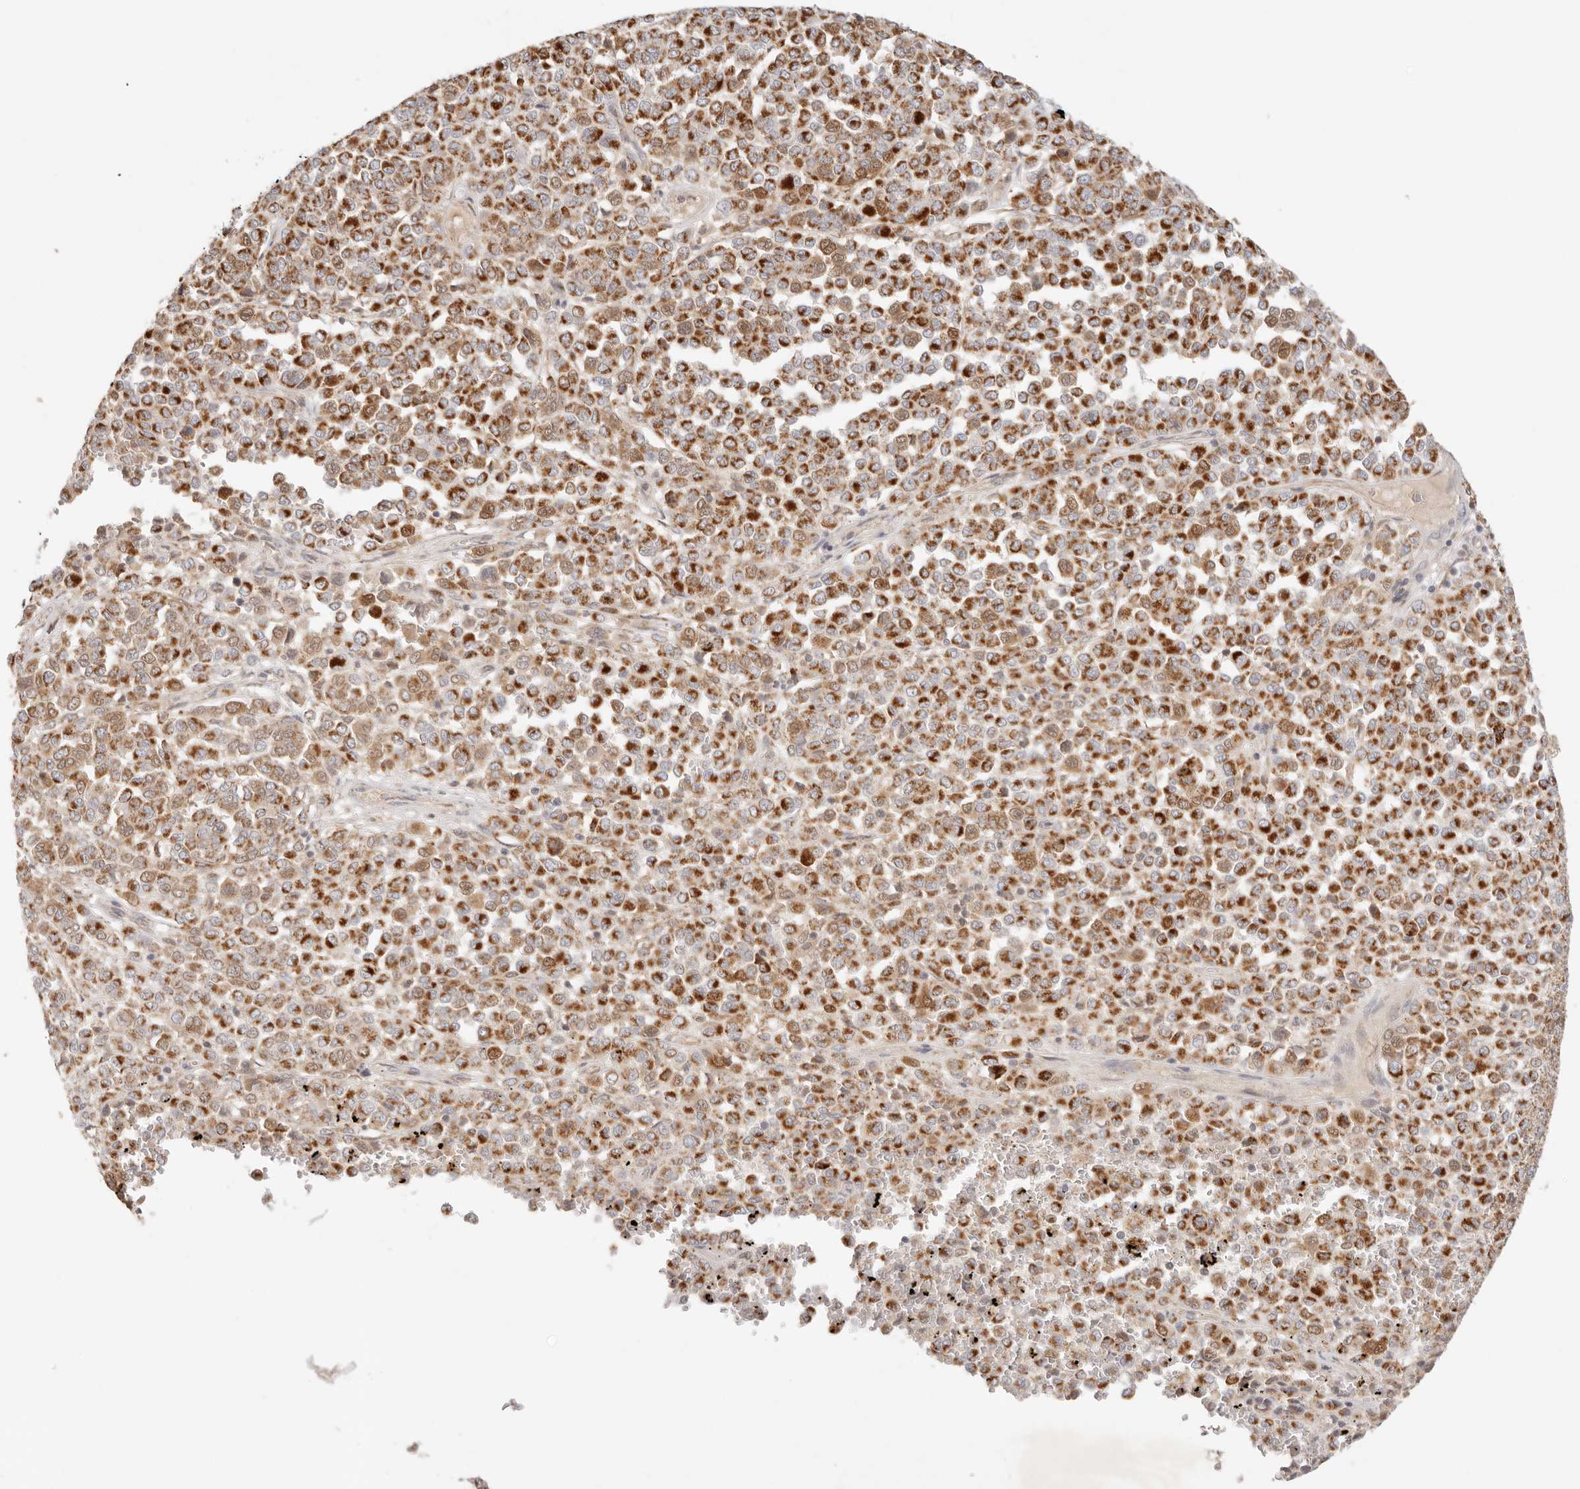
{"staining": {"intensity": "strong", "quantity": ">75%", "location": "cytoplasmic/membranous"}, "tissue": "melanoma", "cell_type": "Tumor cells", "image_type": "cancer", "snomed": [{"axis": "morphology", "description": "Malignant melanoma, Metastatic site"}, {"axis": "topography", "description": "Pancreas"}], "caption": "Human malignant melanoma (metastatic site) stained for a protein (brown) displays strong cytoplasmic/membranous positive staining in about >75% of tumor cells.", "gene": "COA6", "patient": {"sex": "female", "age": 30}}